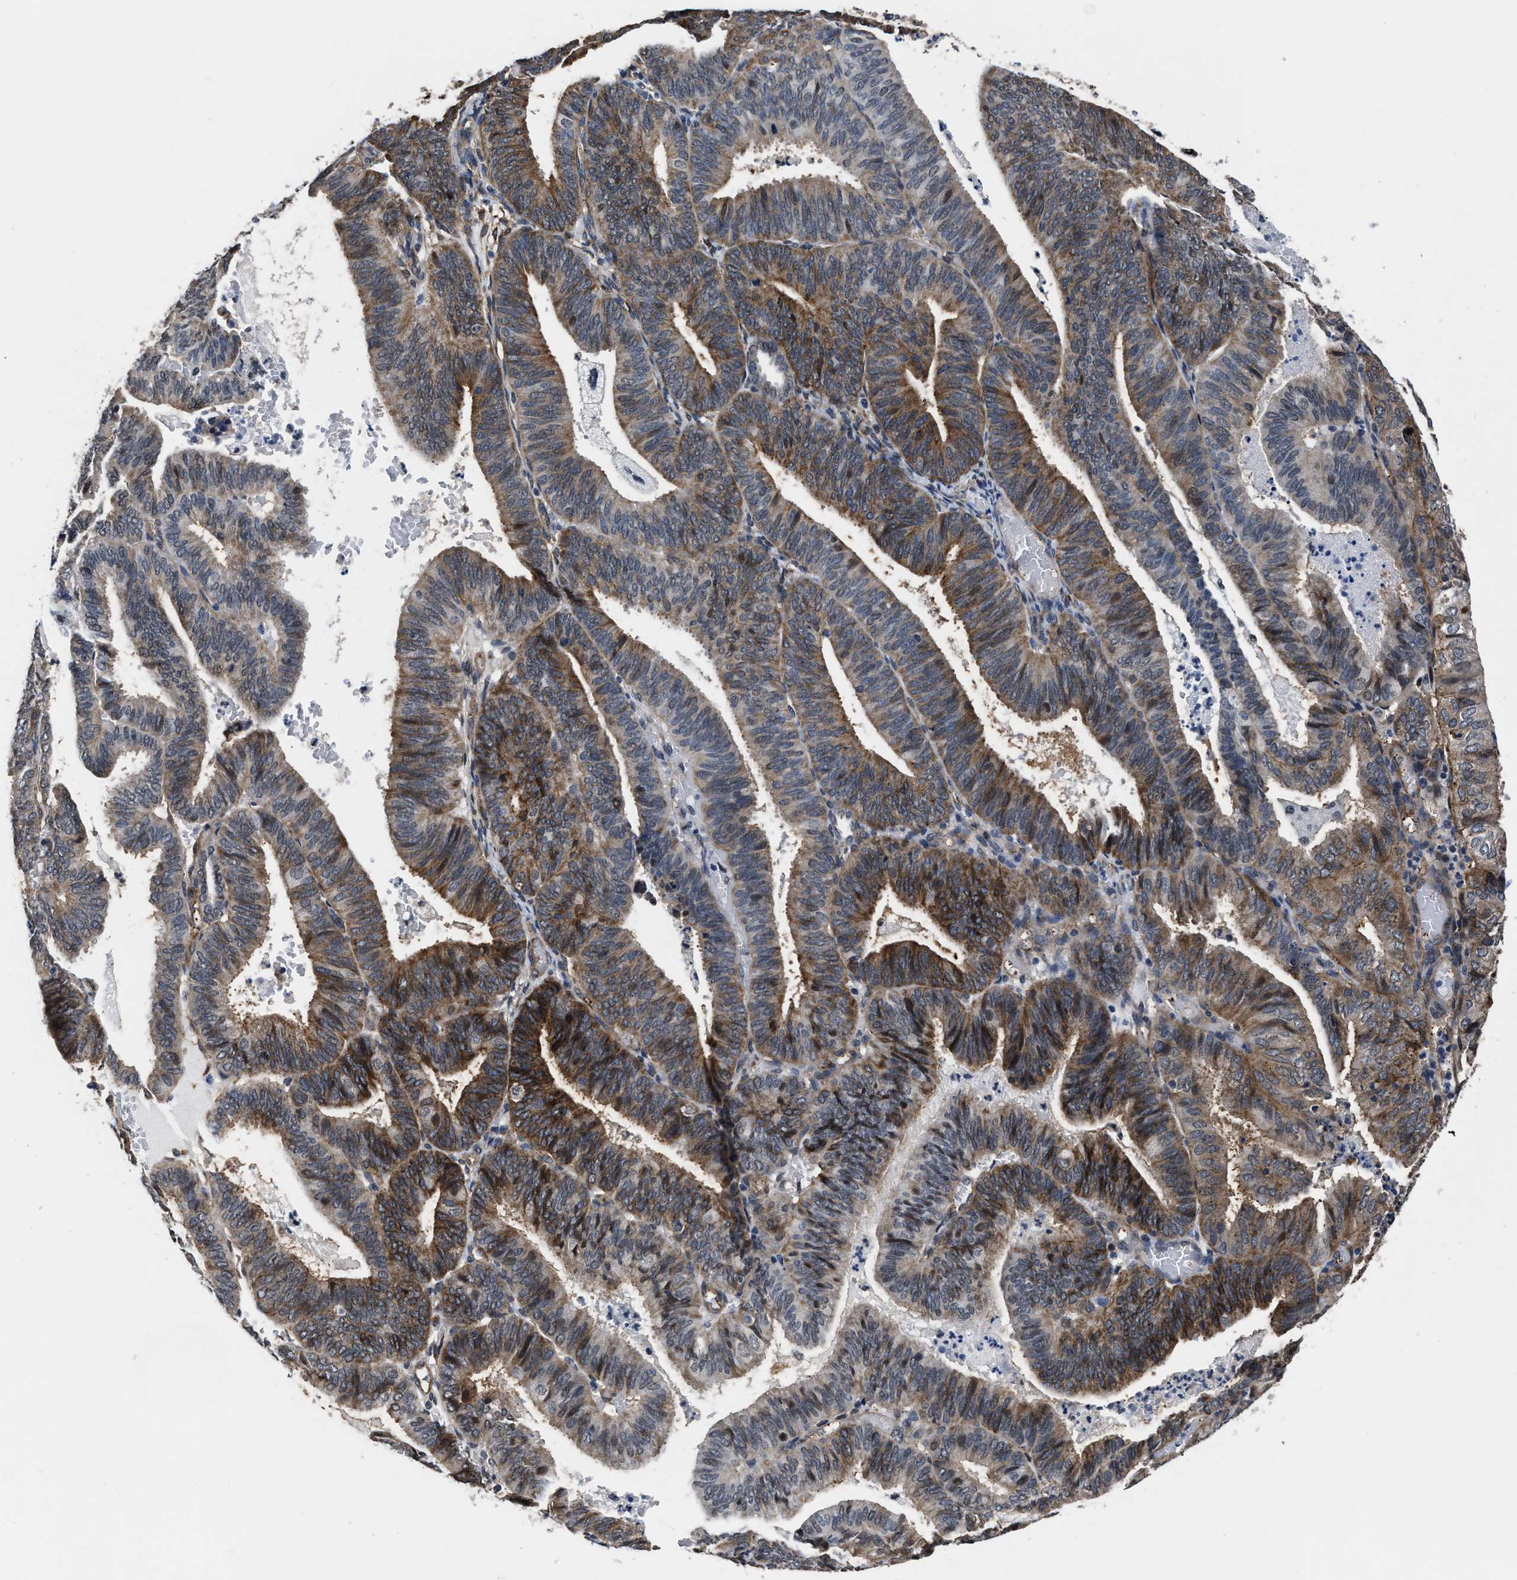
{"staining": {"intensity": "strong", "quantity": ">75%", "location": "cytoplasmic/membranous"}, "tissue": "endometrial cancer", "cell_type": "Tumor cells", "image_type": "cancer", "snomed": [{"axis": "morphology", "description": "Adenocarcinoma, NOS"}, {"axis": "topography", "description": "Uterus"}], "caption": "This is a histology image of immunohistochemistry staining of endometrial adenocarcinoma, which shows strong staining in the cytoplasmic/membranous of tumor cells.", "gene": "MARCKSL1", "patient": {"sex": "female", "age": 60}}